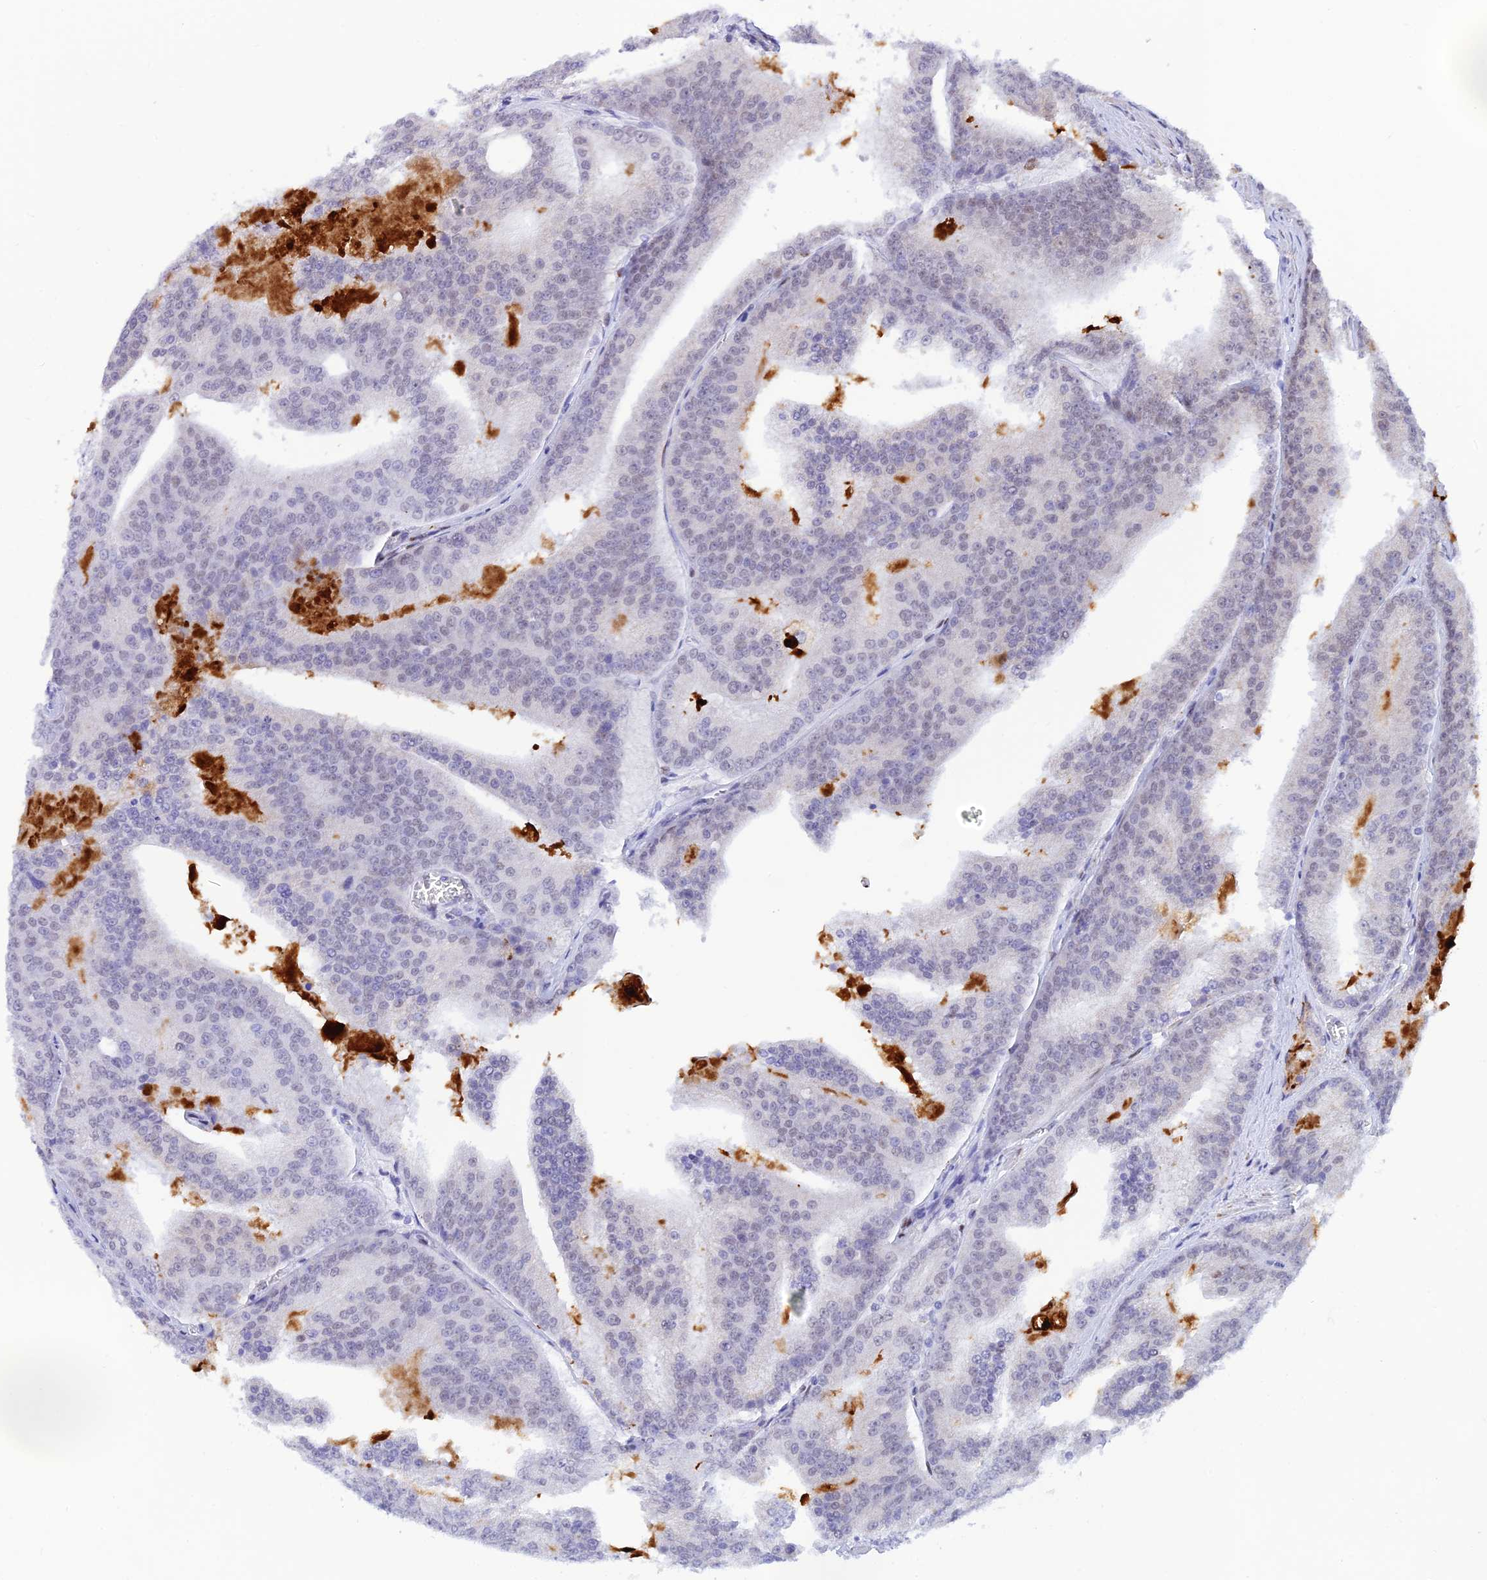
{"staining": {"intensity": "negative", "quantity": "none", "location": "none"}, "tissue": "prostate cancer", "cell_type": "Tumor cells", "image_type": "cancer", "snomed": [{"axis": "morphology", "description": "Adenocarcinoma, High grade"}, {"axis": "topography", "description": "Prostate"}], "caption": "Tumor cells are negative for brown protein staining in prostate cancer. (Stains: DAB (3,3'-diaminobenzidine) IHC with hematoxylin counter stain, Microscopy: brightfield microscopy at high magnification).", "gene": "WDR55", "patient": {"sex": "male", "age": 61}}